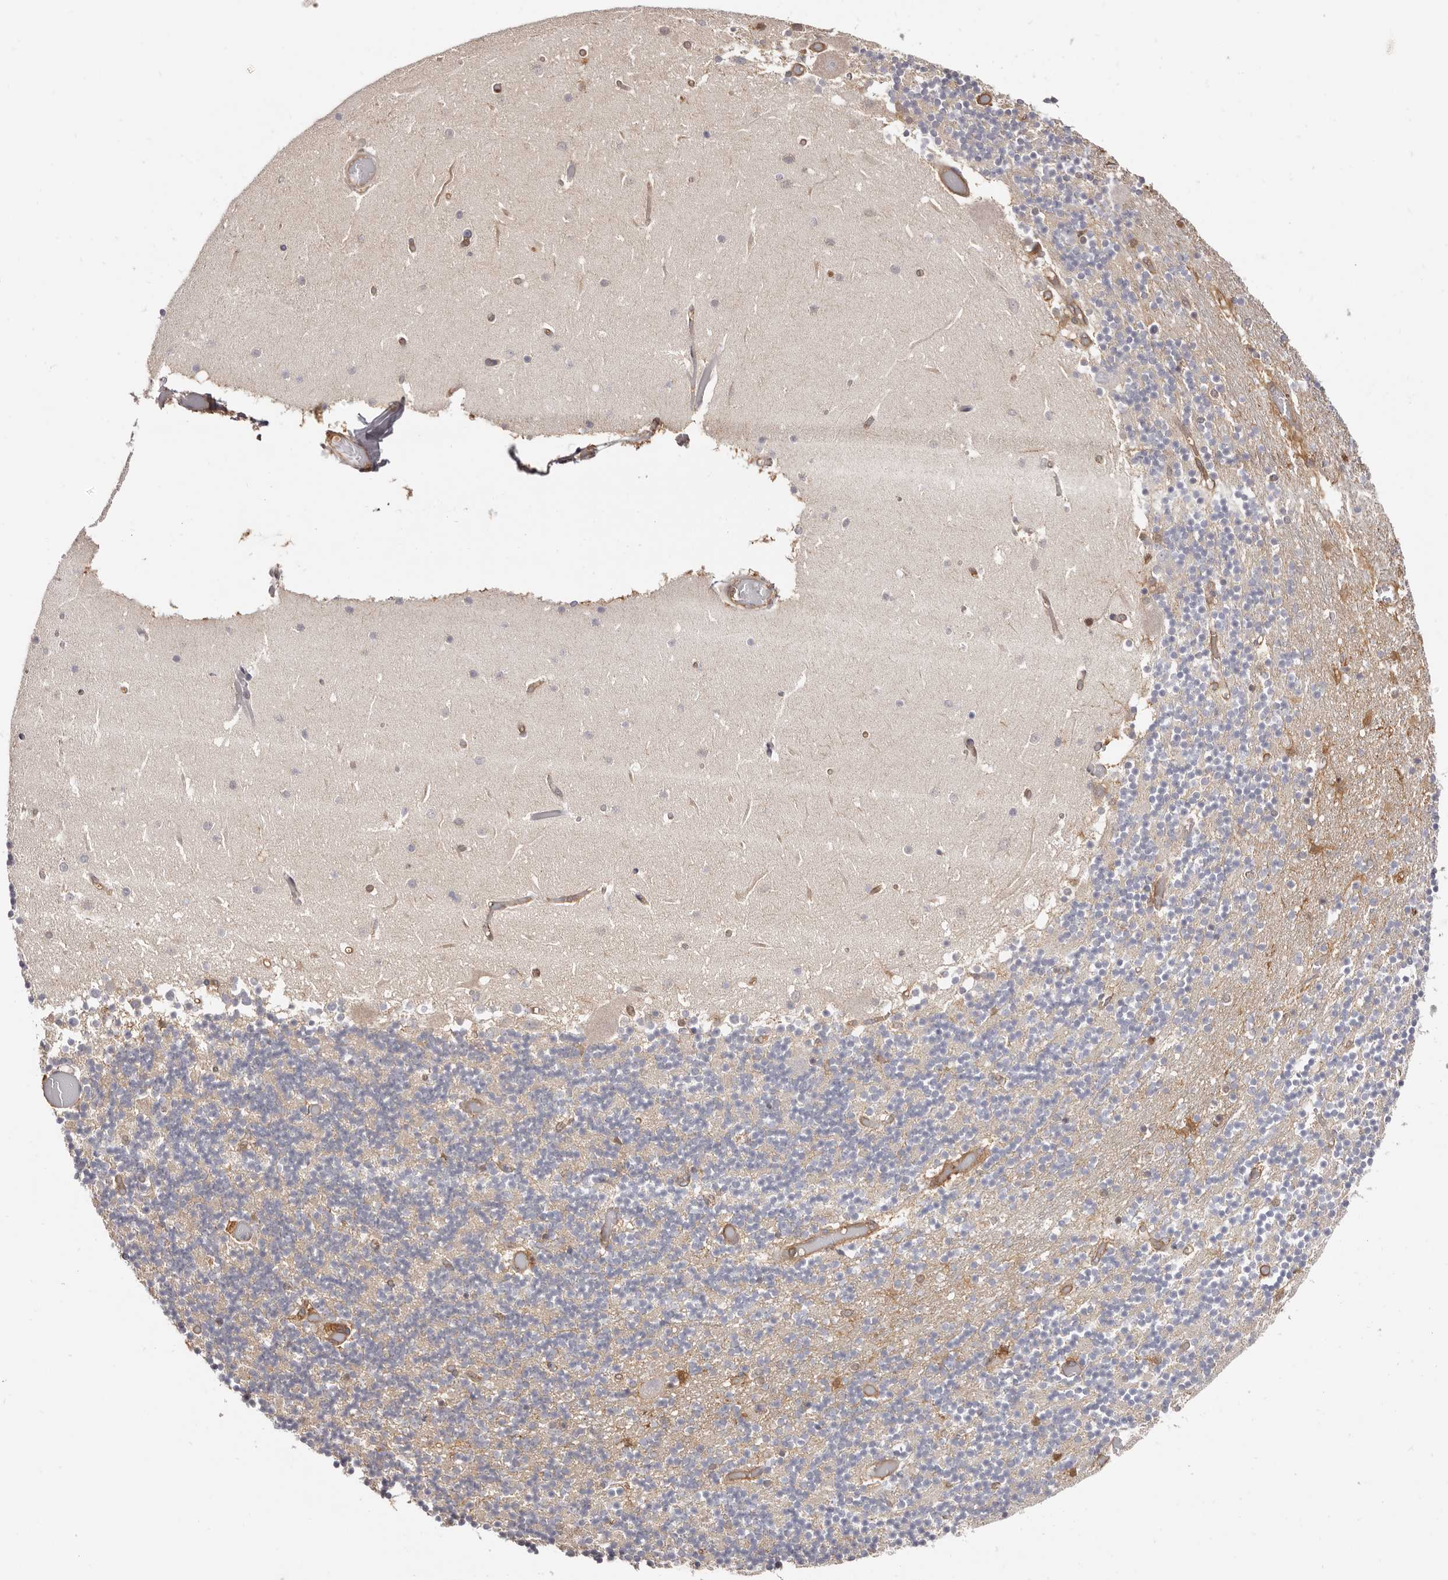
{"staining": {"intensity": "weak", "quantity": "25%-75%", "location": "cytoplasmic/membranous"}, "tissue": "cerebellum", "cell_type": "Cells in granular layer", "image_type": "normal", "snomed": [{"axis": "morphology", "description": "Normal tissue, NOS"}, {"axis": "topography", "description": "Cerebellum"}], "caption": "Immunohistochemical staining of normal cerebellum demonstrates weak cytoplasmic/membranous protein staining in approximately 25%-75% of cells in granular layer. The staining was performed using DAB (3,3'-diaminobenzidine) to visualize the protein expression in brown, while the nuclei were stained in blue with hematoxylin (Magnification: 20x).", "gene": "LAP3", "patient": {"sex": "female", "age": 28}}